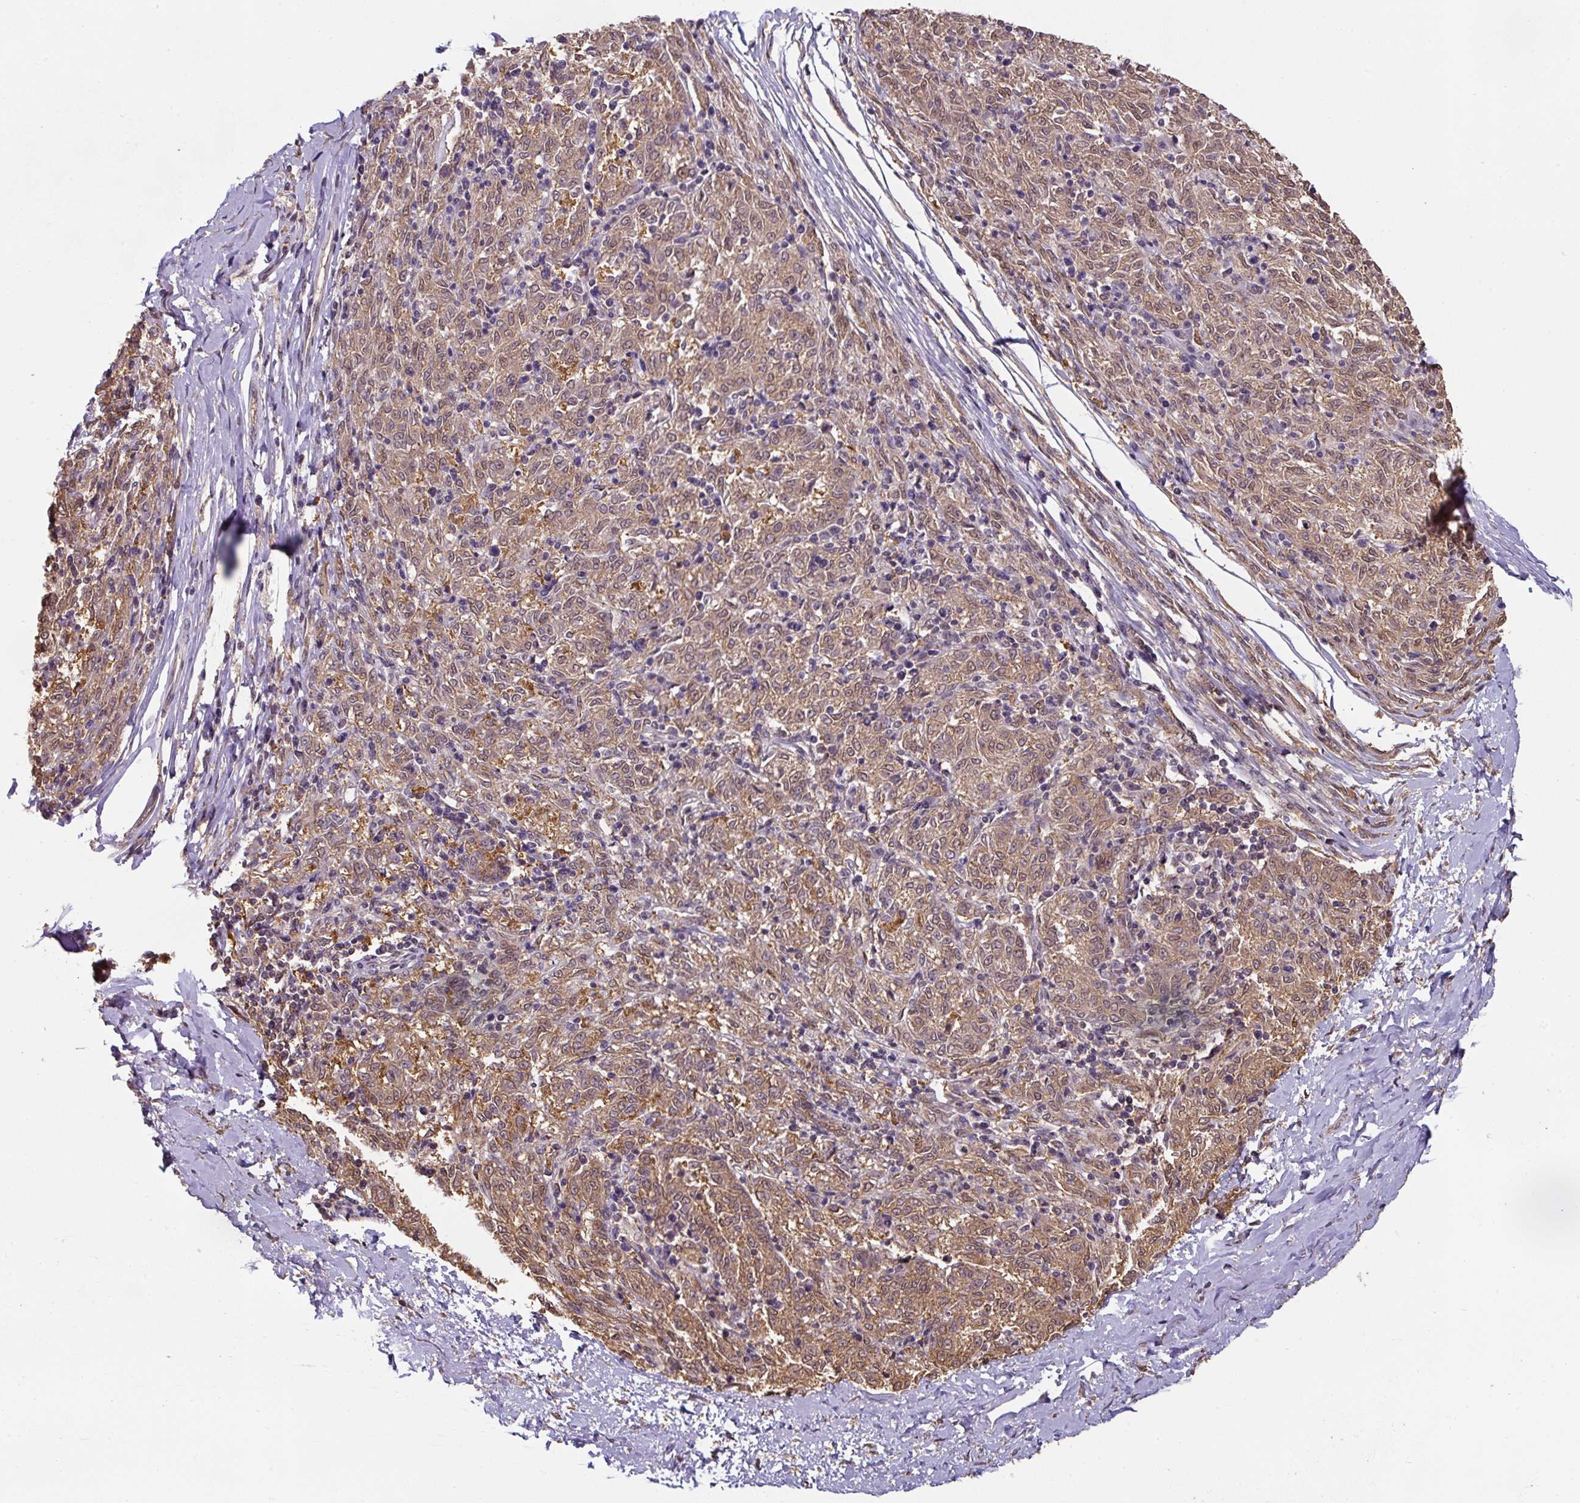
{"staining": {"intensity": "moderate", "quantity": "25%-75%", "location": "cytoplasmic/membranous"}, "tissue": "melanoma", "cell_type": "Tumor cells", "image_type": "cancer", "snomed": [{"axis": "morphology", "description": "Malignant melanoma, NOS"}, {"axis": "topography", "description": "Skin"}], "caption": "High-power microscopy captured an immunohistochemistry (IHC) histopathology image of melanoma, revealing moderate cytoplasmic/membranous positivity in approximately 25%-75% of tumor cells.", "gene": "ST13", "patient": {"sex": "female", "age": 72}}